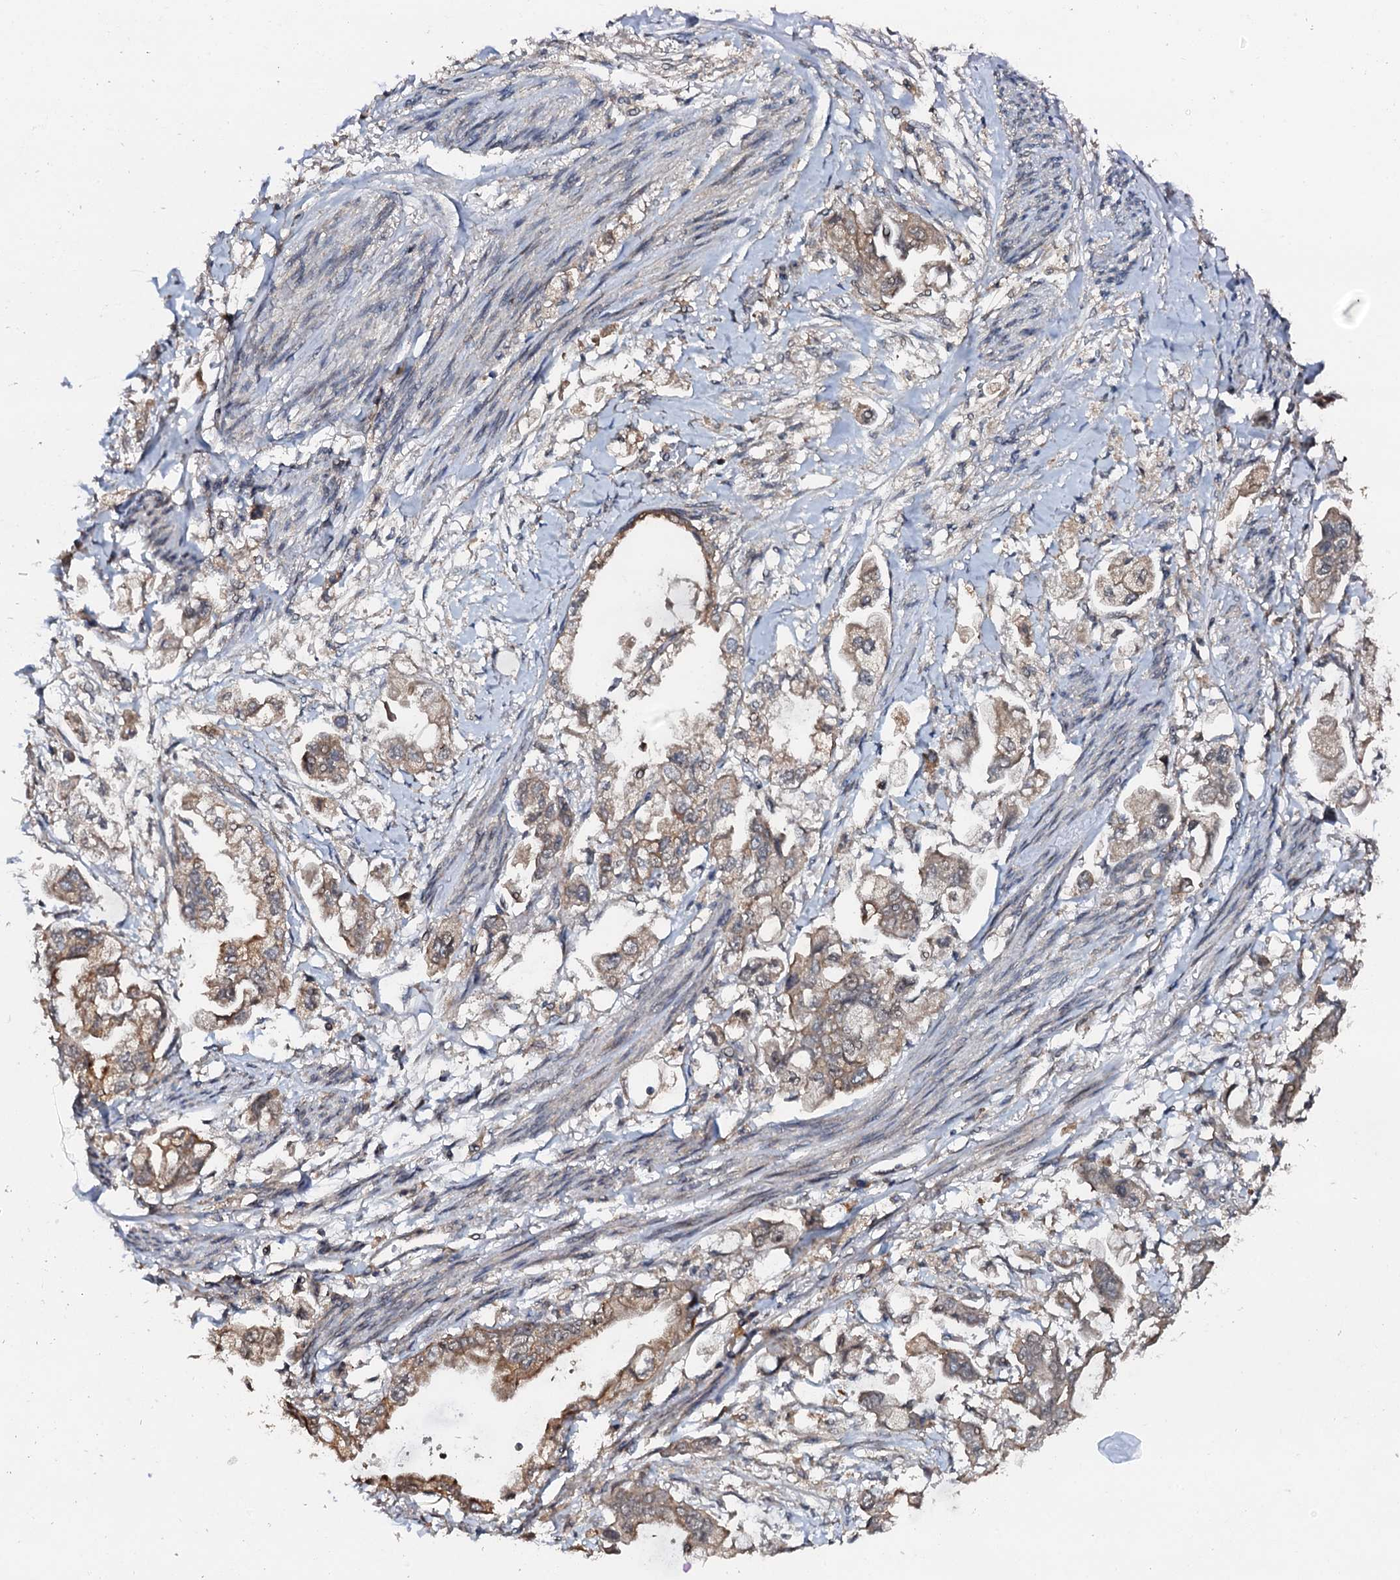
{"staining": {"intensity": "moderate", "quantity": ">75%", "location": "cytoplasmic/membranous"}, "tissue": "stomach cancer", "cell_type": "Tumor cells", "image_type": "cancer", "snomed": [{"axis": "morphology", "description": "Adenocarcinoma, NOS"}, {"axis": "topography", "description": "Stomach"}], "caption": "Stomach cancer was stained to show a protein in brown. There is medium levels of moderate cytoplasmic/membranous positivity in about >75% of tumor cells.", "gene": "FLYWCH1", "patient": {"sex": "male", "age": 62}}